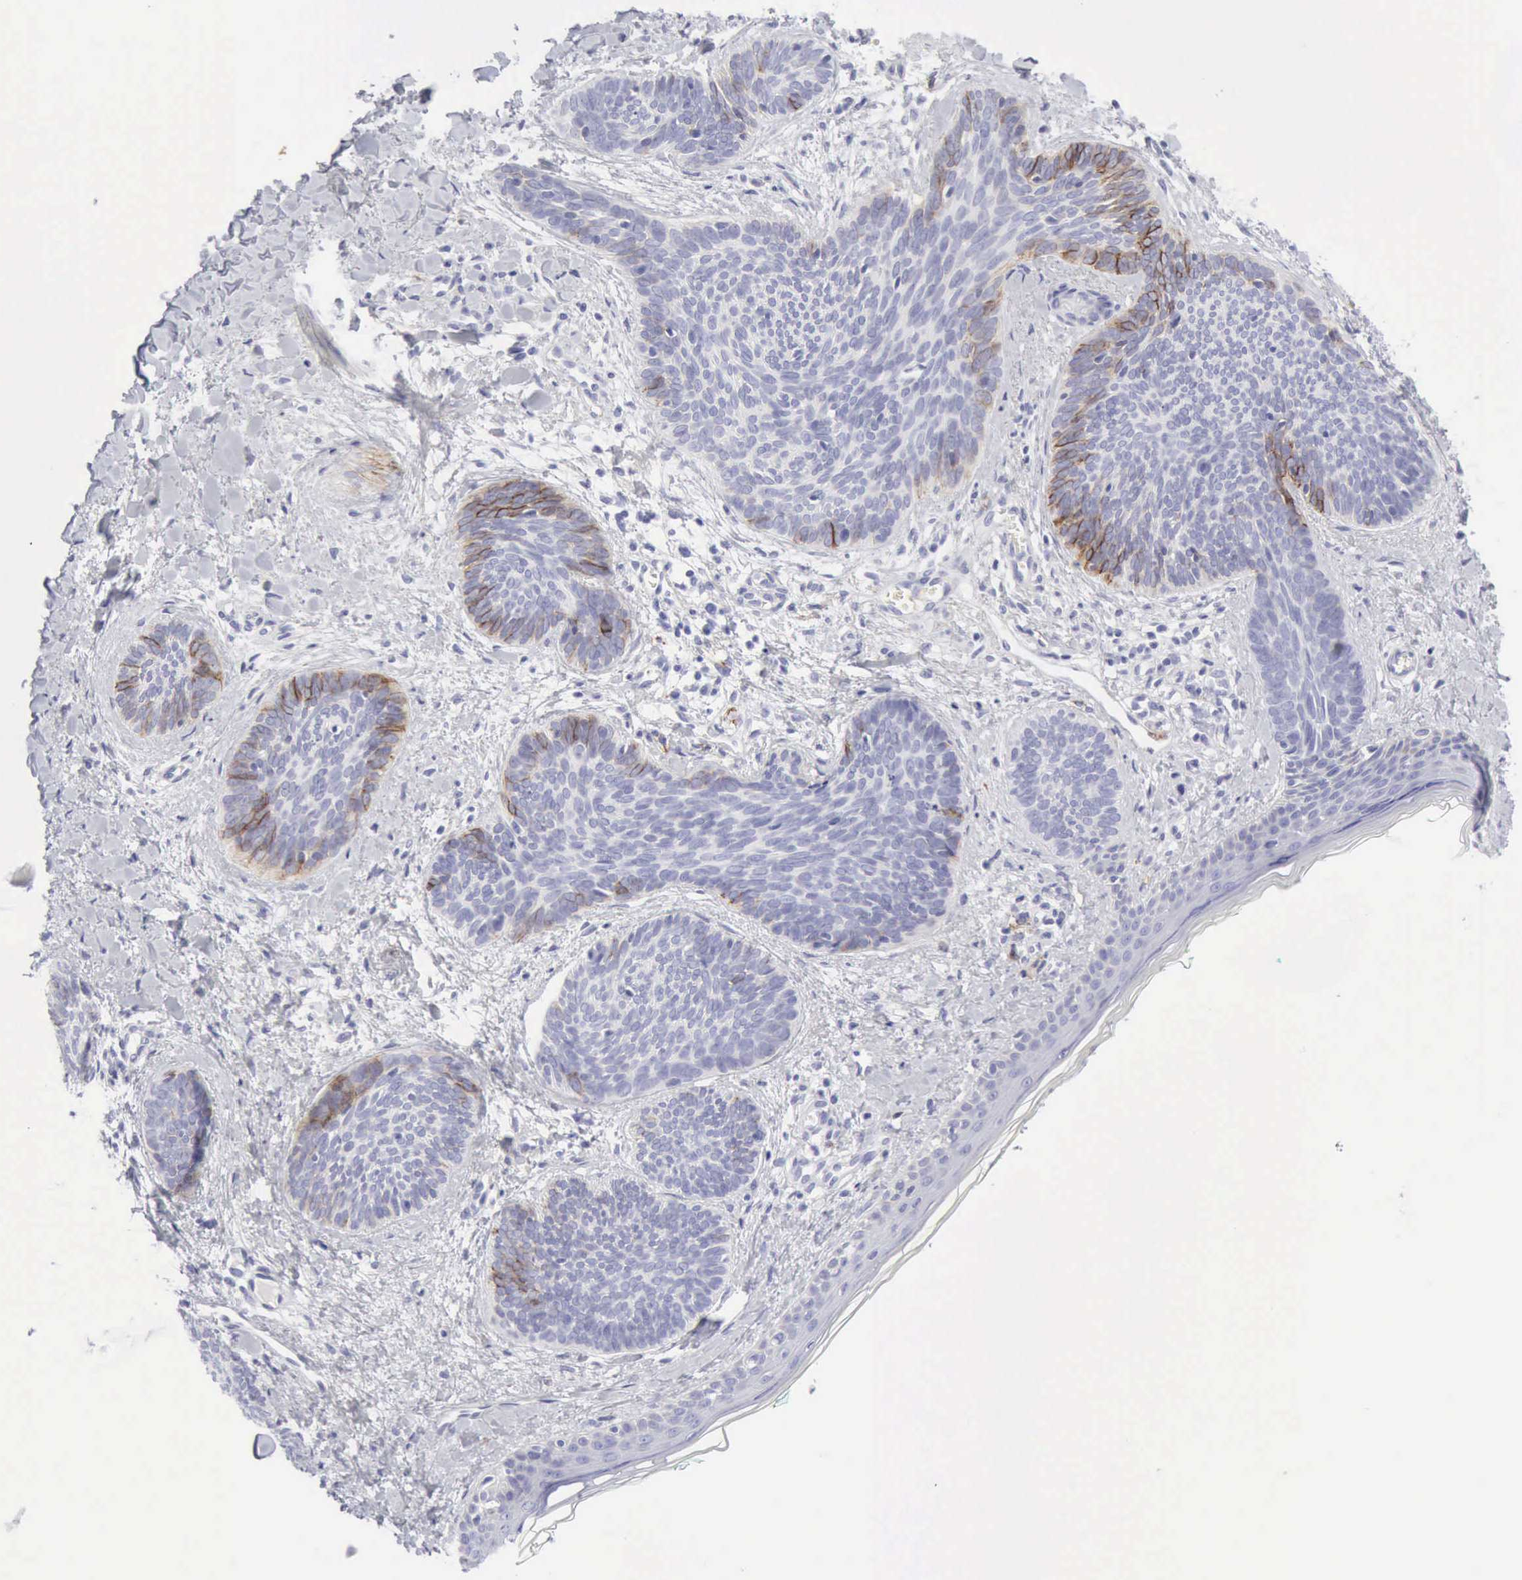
{"staining": {"intensity": "moderate", "quantity": "<25%", "location": "cytoplasmic/membranous"}, "tissue": "skin cancer", "cell_type": "Tumor cells", "image_type": "cancer", "snomed": [{"axis": "morphology", "description": "Basal cell carcinoma"}, {"axis": "topography", "description": "Skin"}], "caption": "A brown stain labels moderate cytoplasmic/membranous expression of a protein in skin cancer (basal cell carcinoma) tumor cells. (IHC, brightfield microscopy, high magnification).", "gene": "NCAM1", "patient": {"sex": "female", "age": 81}}